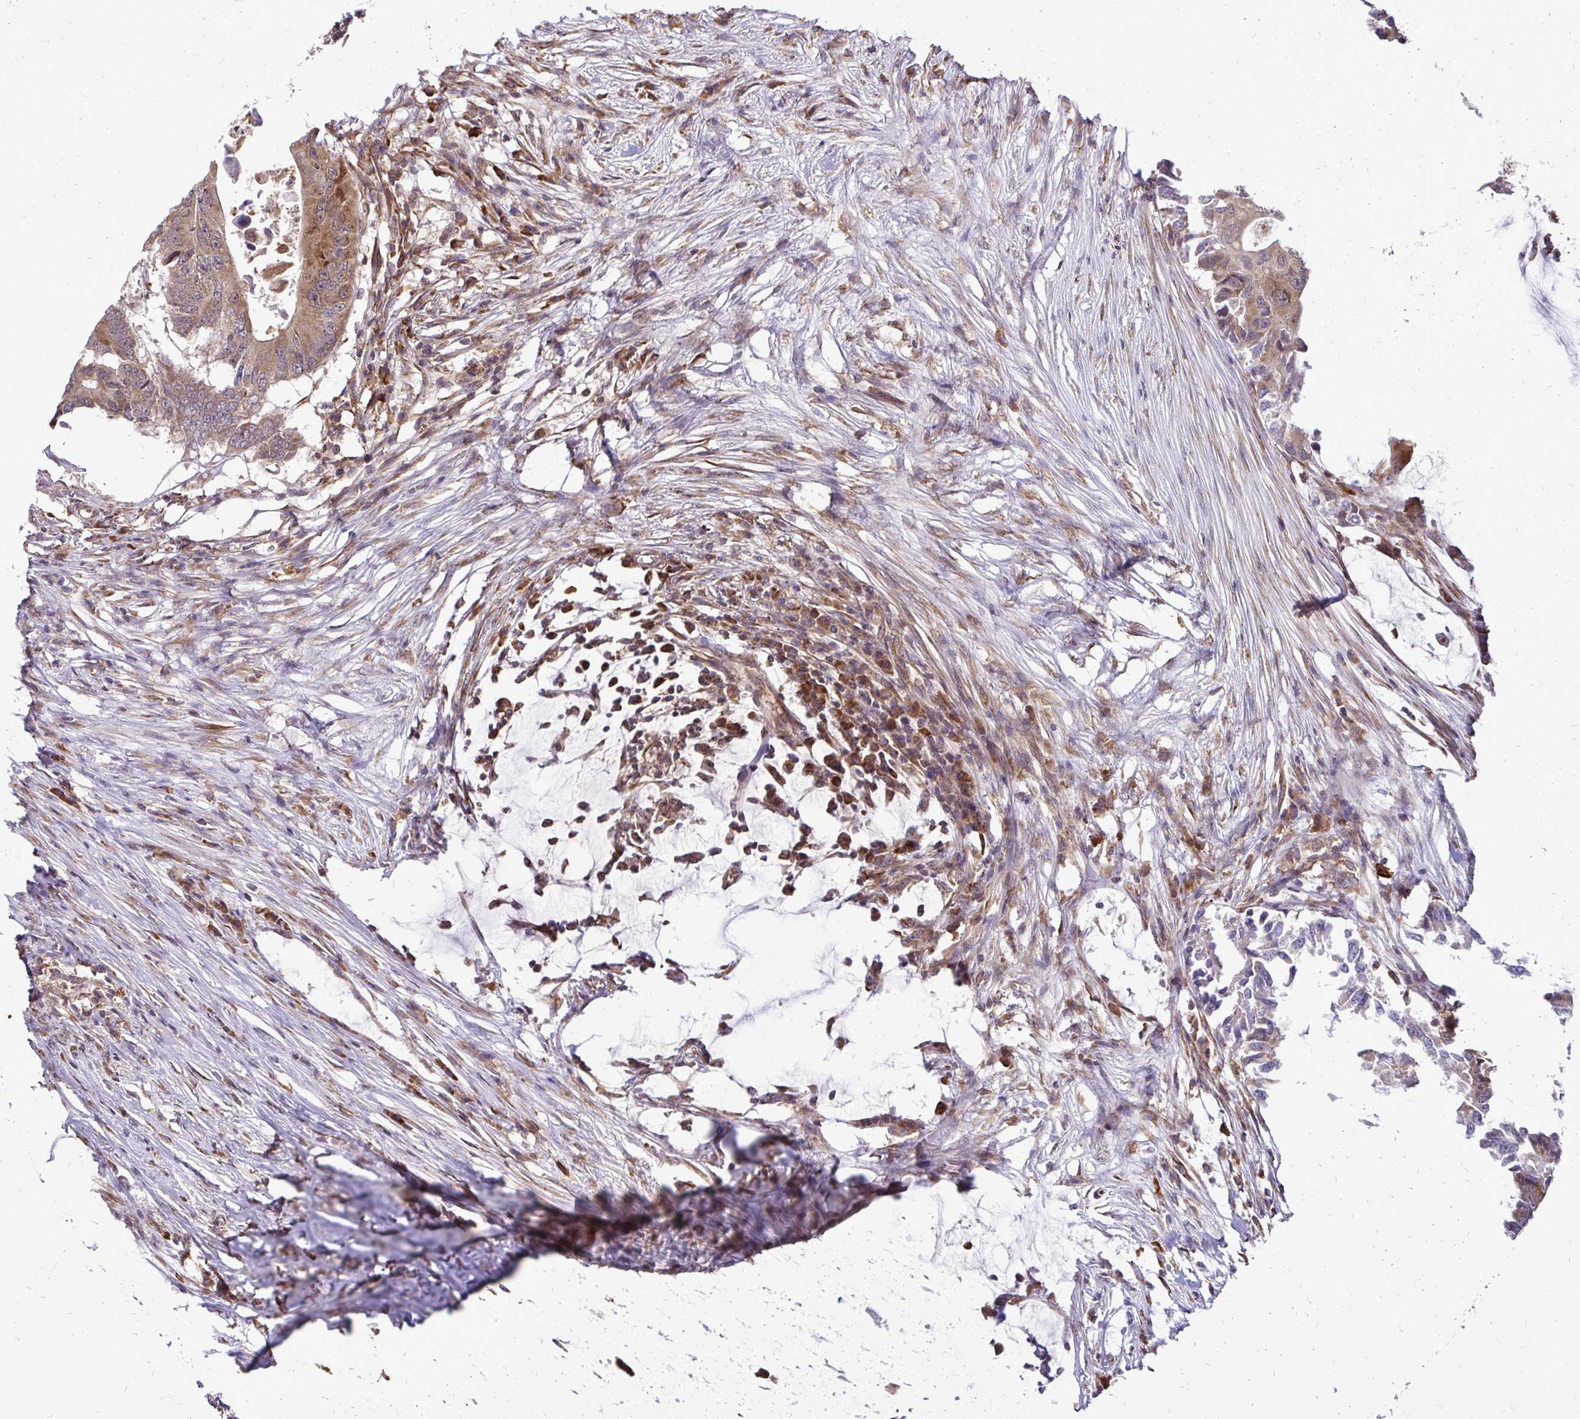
{"staining": {"intensity": "moderate", "quantity": ">75%", "location": "cytoplasmic/membranous"}, "tissue": "colorectal cancer", "cell_type": "Tumor cells", "image_type": "cancer", "snomed": [{"axis": "morphology", "description": "Adenocarcinoma, NOS"}, {"axis": "topography", "description": "Colon"}], "caption": "This histopathology image displays IHC staining of colorectal adenocarcinoma, with medium moderate cytoplasmic/membranous positivity in approximately >75% of tumor cells.", "gene": "FMR1", "patient": {"sex": "male", "age": 71}}